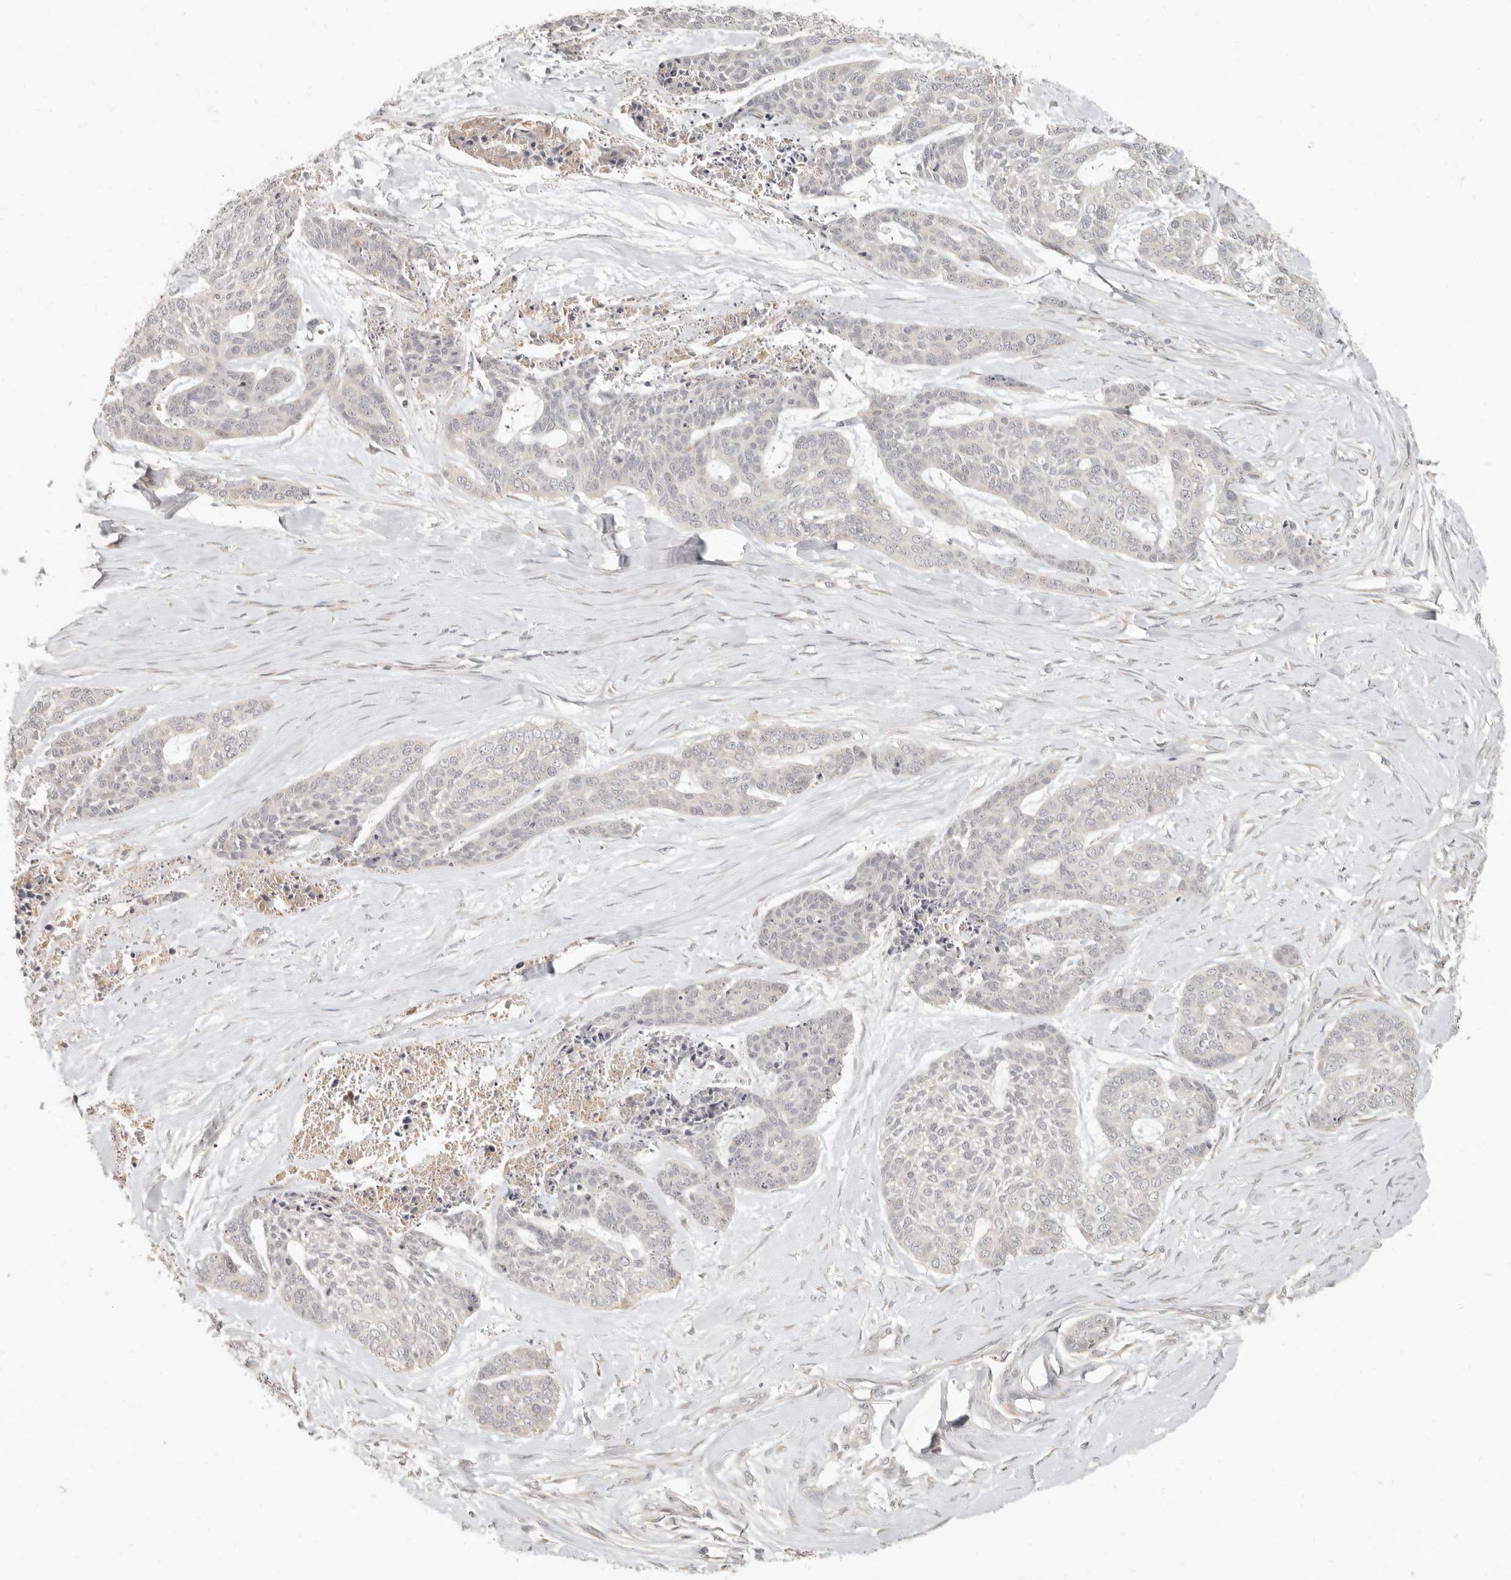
{"staining": {"intensity": "negative", "quantity": "none", "location": "none"}, "tissue": "skin cancer", "cell_type": "Tumor cells", "image_type": "cancer", "snomed": [{"axis": "morphology", "description": "Basal cell carcinoma"}, {"axis": "topography", "description": "Skin"}], "caption": "Basal cell carcinoma (skin) was stained to show a protein in brown. There is no significant staining in tumor cells.", "gene": "UBXN11", "patient": {"sex": "female", "age": 64}}